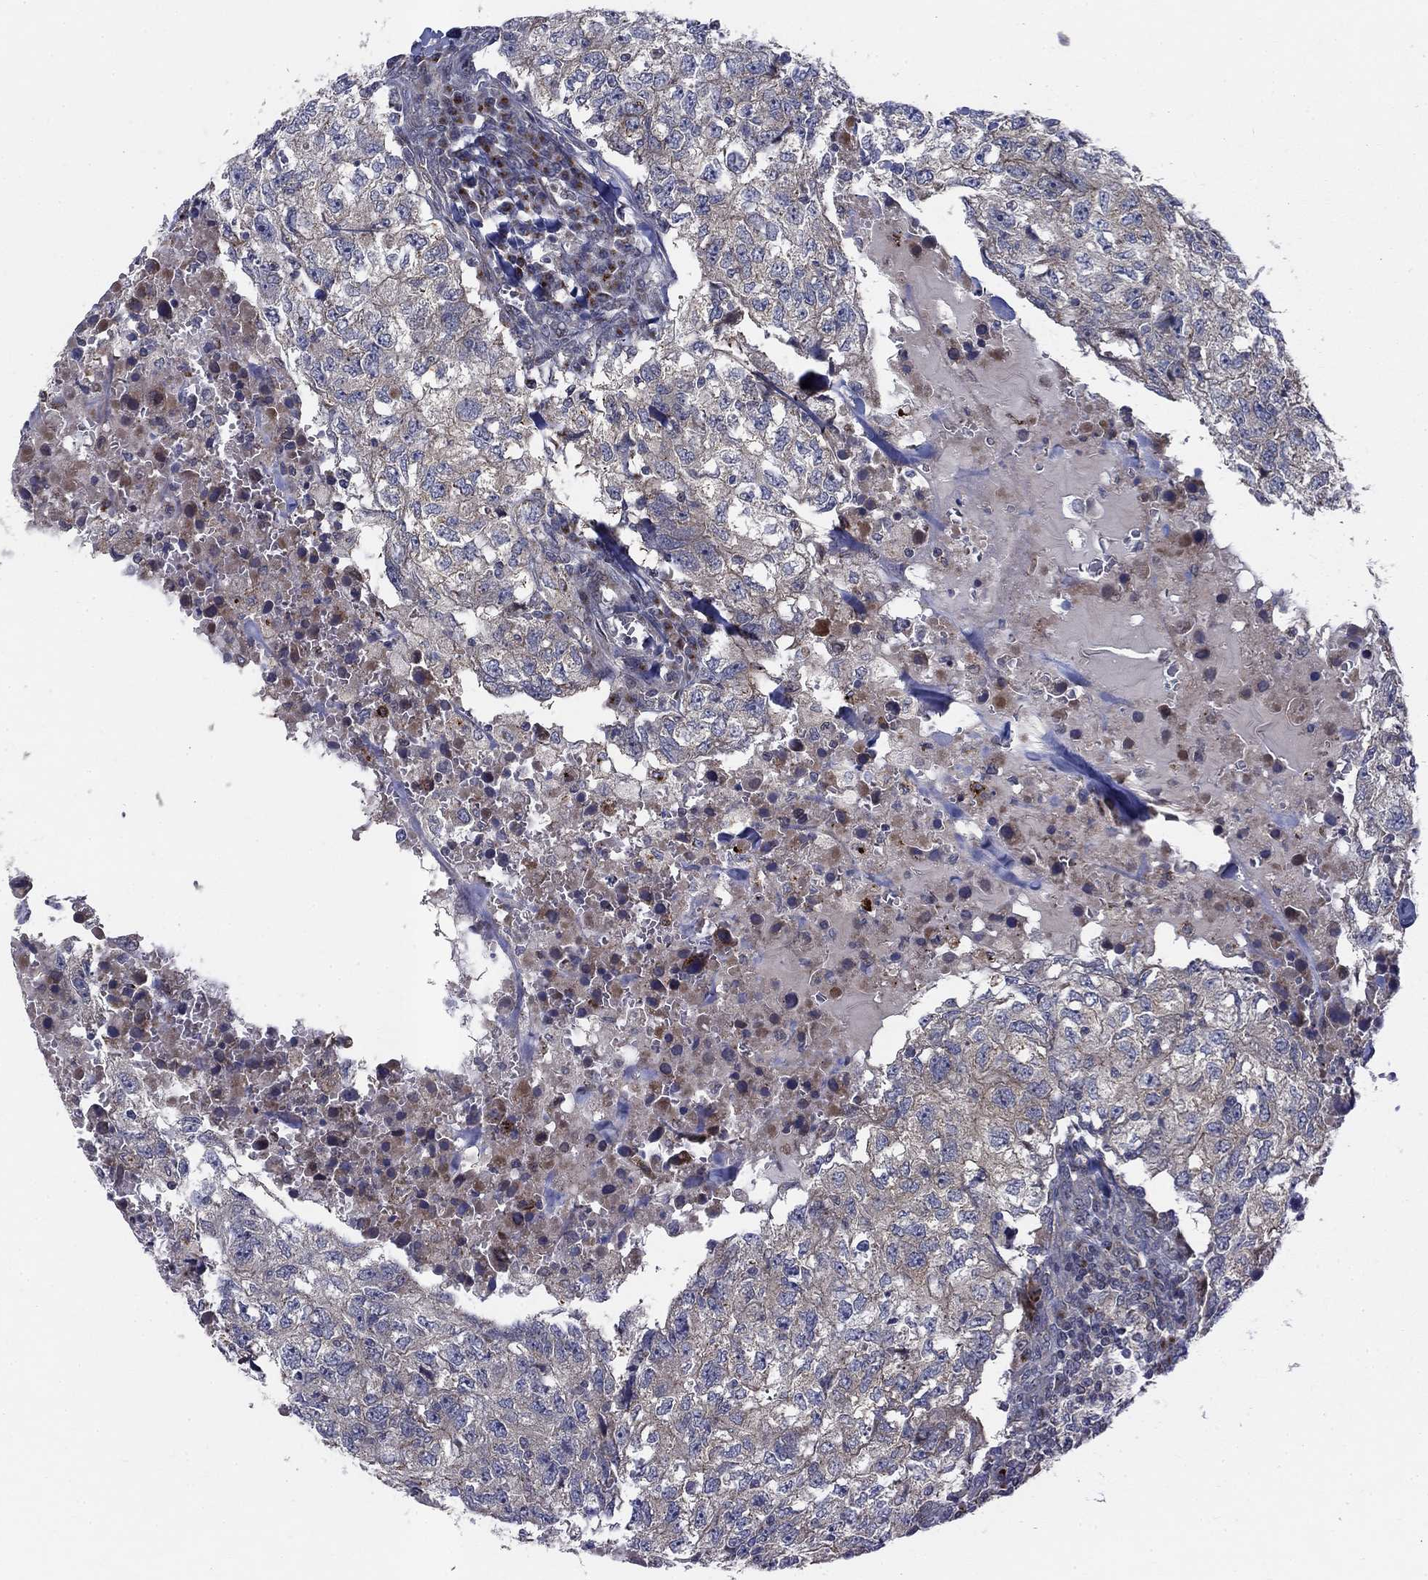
{"staining": {"intensity": "negative", "quantity": "none", "location": "none"}, "tissue": "breast cancer", "cell_type": "Tumor cells", "image_type": "cancer", "snomed": [{"axis": "morphology", "description": "Duct carcinoma"}, {"axis": "topography", "description": "Breast"}], "caption": "Immunohistochemical staining of invasive ductal carcinoma (breast) displays no significant expression in tumor cells.", "gene": "WDR19", "patient": {"sex": "female", "age": 30}}